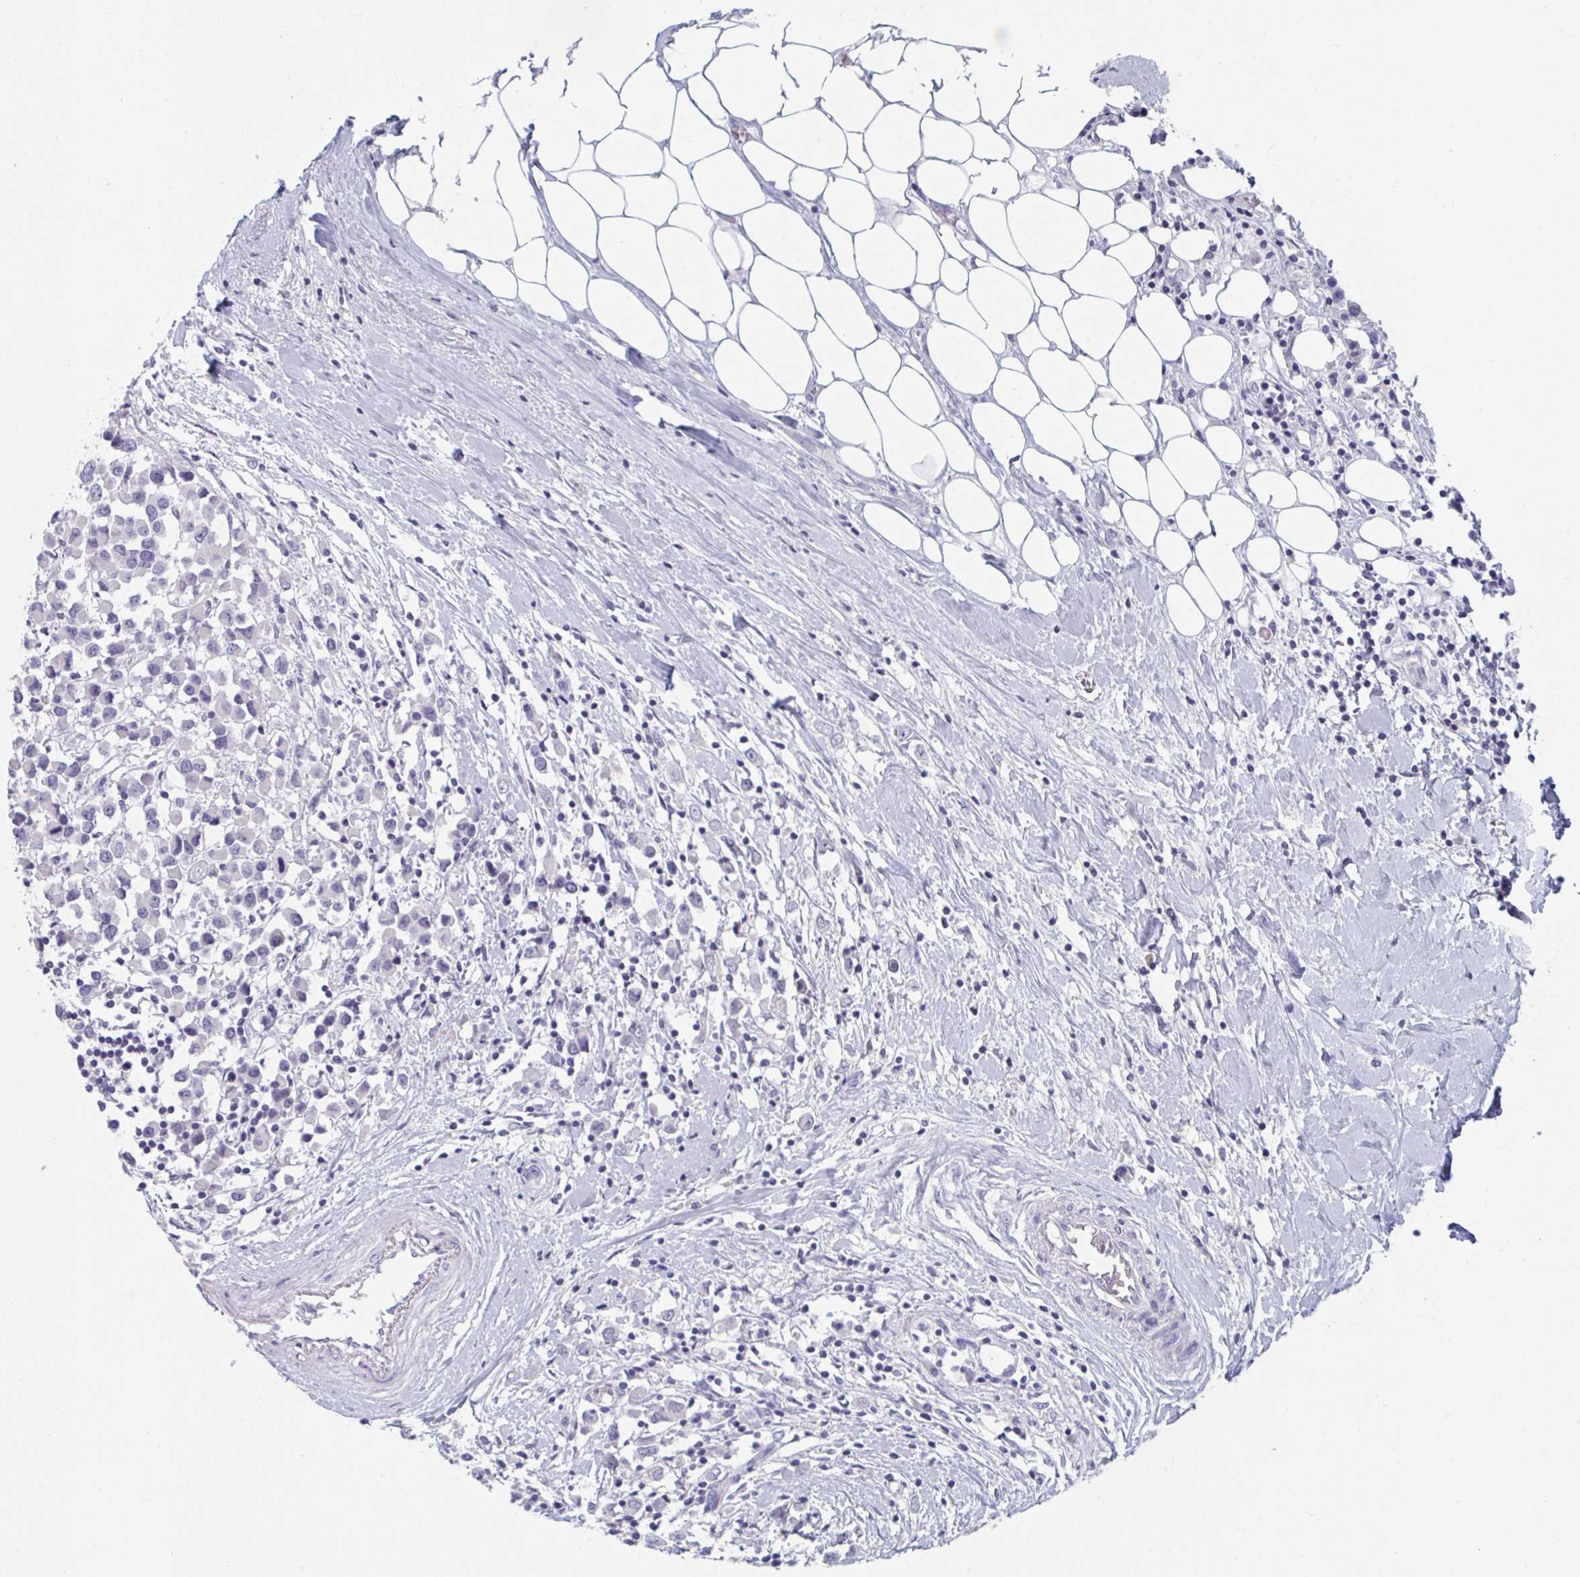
{"staining": {"intensity": "negative", "quantity": "none", "location": "none"}, "tissue": "breast cancer", "cell_type": "Tumor cells", "image_type": "cancer", "snomed": [{"axis": "morphology", "description": "Duct carcinoma"}, {"axis": "topography", "description": "Breast"}], "caption": "A photomicrograph of breast cancer (infiltrating ductal carcinoma) stained for a protein displays no brown staining in tumor cells. (Stains: DAB (3,3'-diaminobenzidine) immunohistochemistry with hematoxylin counter stain, Microscopy: brightfield microscopy at high magnification).", "gene": "NDUFC2", "patient": {"sex": "female", "age": 61}}